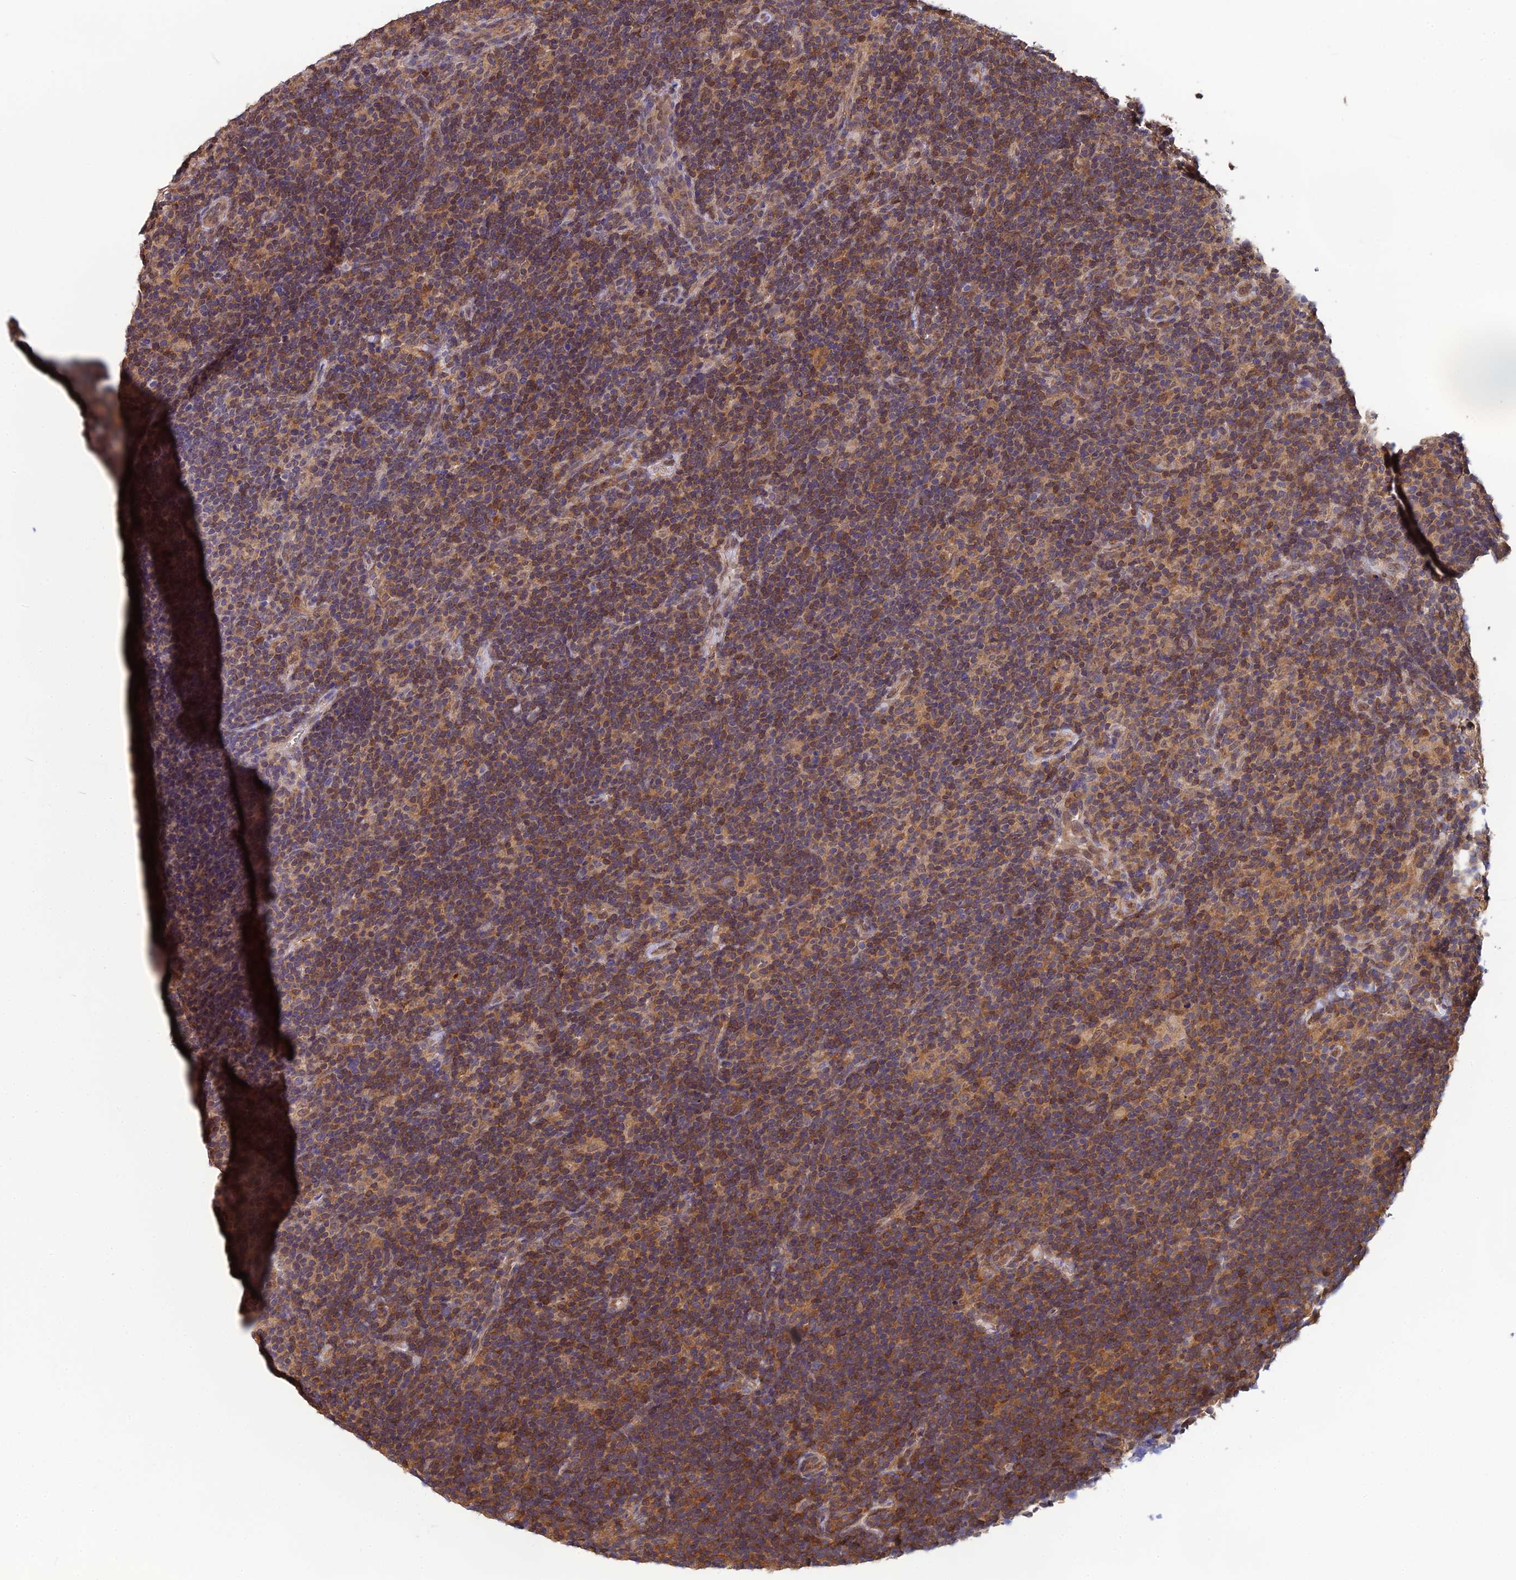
{"staining": {"intensity": "weak", "quantity": "<25%", "location": "cytoplasmic/membranous"}, "tissue": "lymphoma", "cell_type": "Tumor cells", "image_type": "cancer", "snomed": [{"axis": "morphology", "description": "Hodgkin's disease, NOS"}, {"axis": "topography", "description": "Lymph node"}], "caption": "This micrograph is of lymphoma stained with IHC to label a protein in brown with the nuclei are counter-stained blue. There is no positivity in tumor cells. (DAB (3,3'-diaminobenzidine) immunohistochemistry with hematoxylin counter stain).", "gene": "HINT1", "patient": {"sex": "female", "age": 57}}